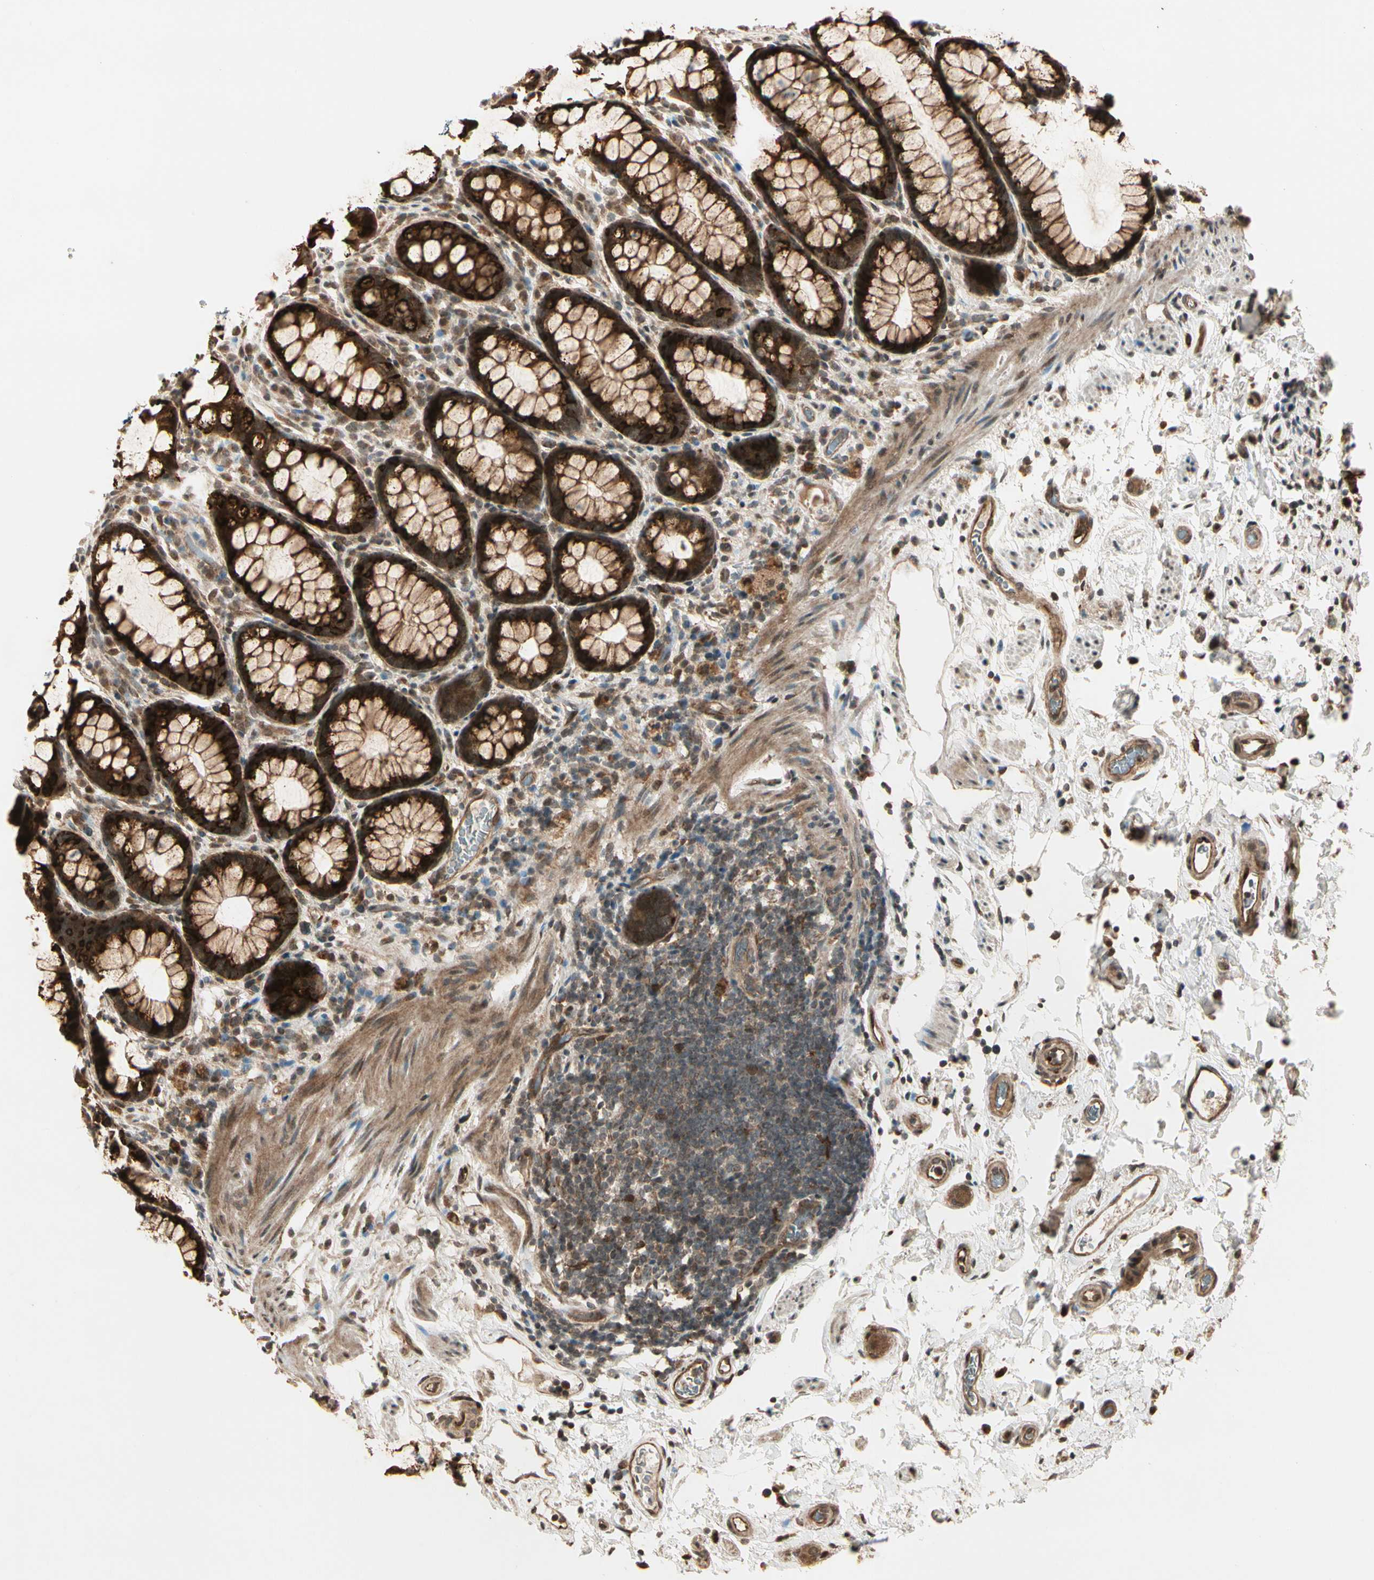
{"staining": {"intensity": "strong", "quantity": ">75%", "location": "cytoplasmic/membranous"}, "tissue": "rectum", "cell_type": "Glandular cells", "image_type": "normal", "snomed": [{"axis": "morphology", "description": "Normal tissue, NOS"}, {"axis": "topography", "description": "Rectum"}], "caption": "Protein expression analysis of benign human rectum reveals strong cytoplasmic/membranous positivity in approximately >75% of glandular cells. Immunohistochemistry (ihc) stains the protein of interest in brown and the nuclei are stained blue.", "gene": "GLUL", "patient": {"sex": "male", "age": 92}}